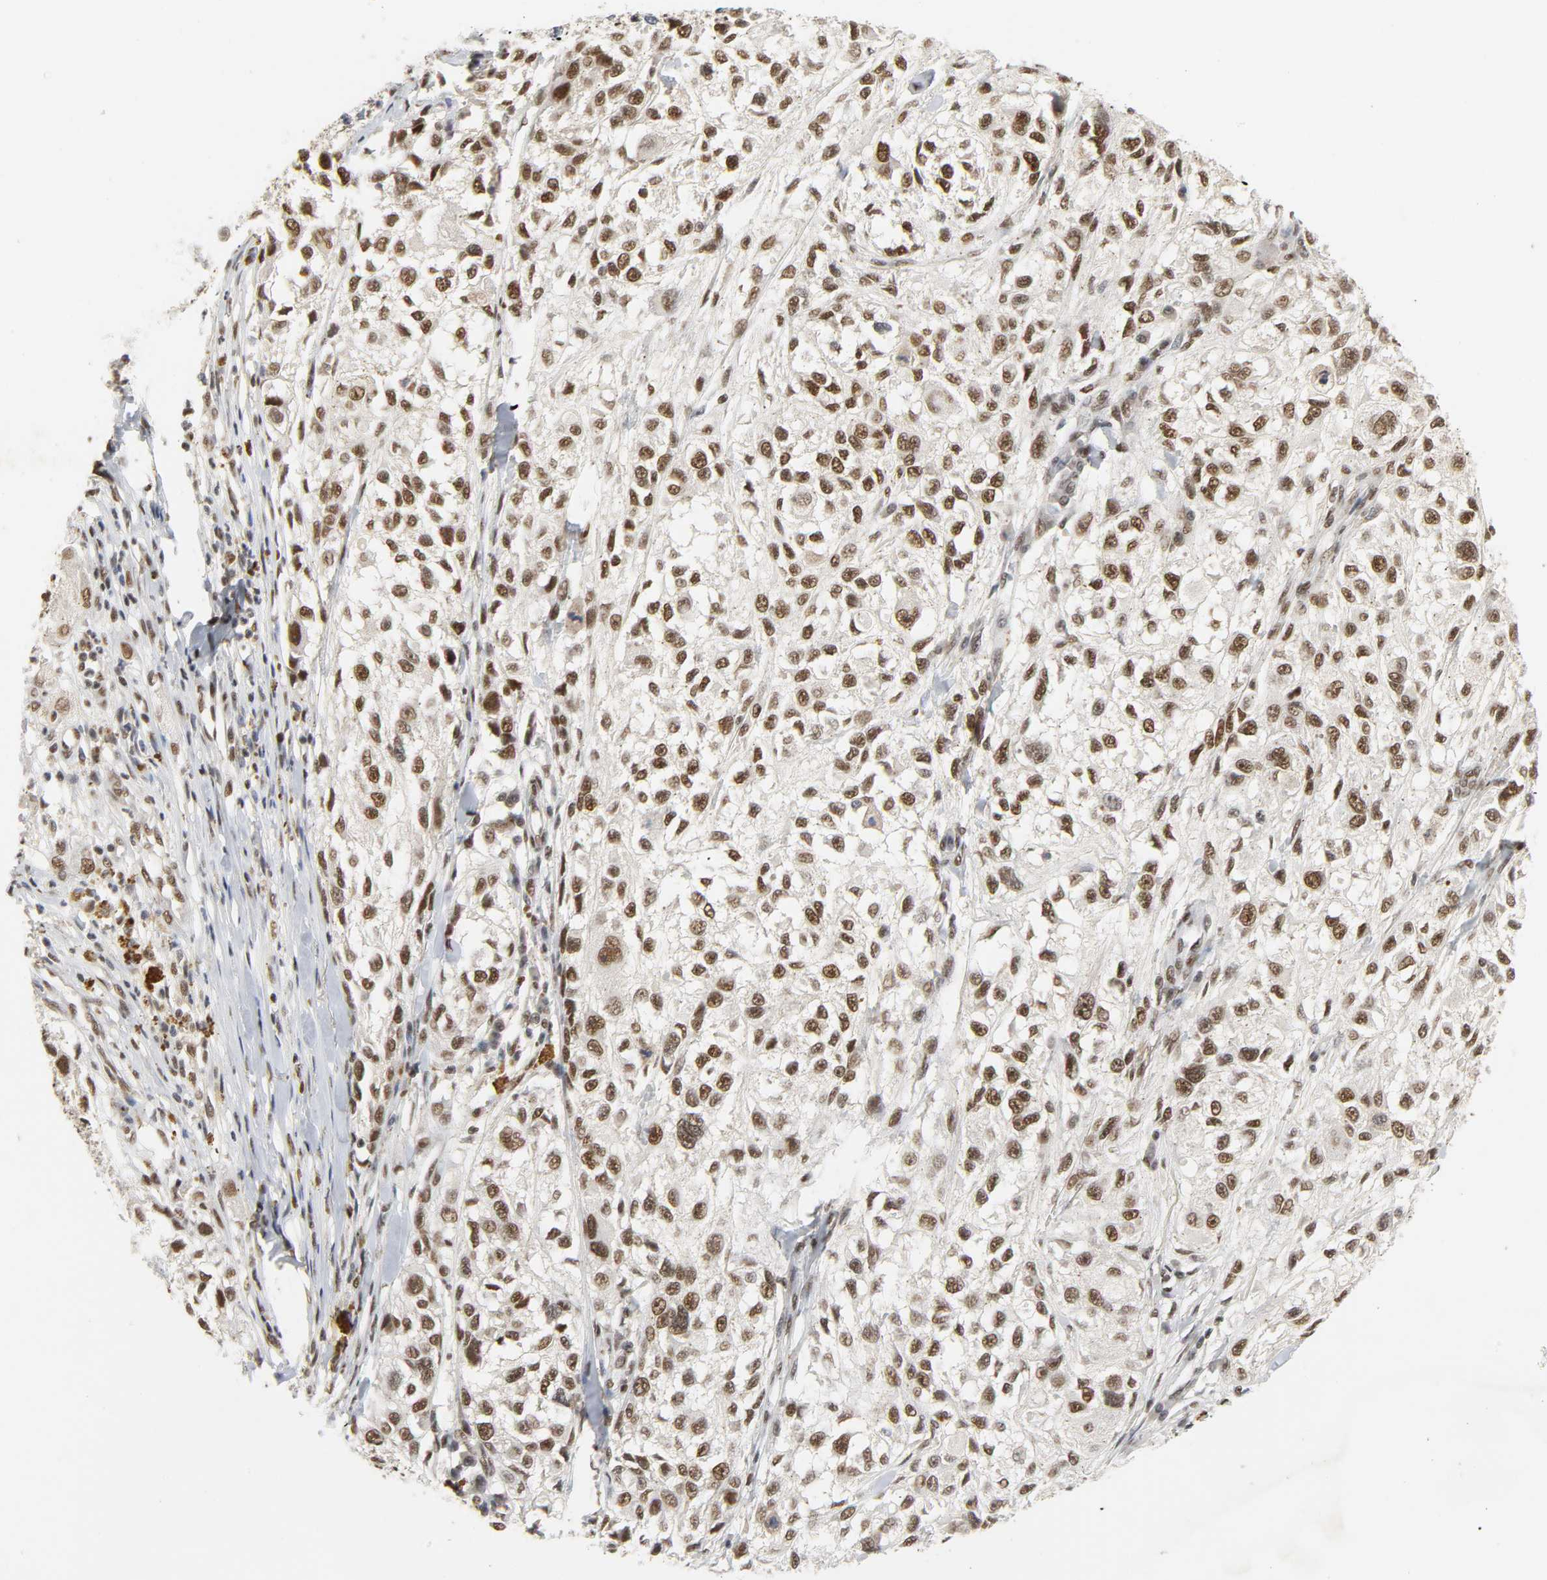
{"staining": {"intensity": "moderate", "quantity": ">75%", "location": "nuclear"}, "tissue": "melanoma", "cell_type": "Tumor cells", "image_type": "cancer", "snomed": [{"axis": "morphology", "description": "Necrosis, NOS"}, {"axis": "morphology", "description": "Malignant melanoma, NOS"}, {"axis": "topography", "description": "Skin"}], "caption": "Human melanoma stained with a brown dye shows moderate nuclear positive staining in approximately >75% of tumor cells.", "gene": "NCOA6", "patient": {"sex": "female", "age": 87}}